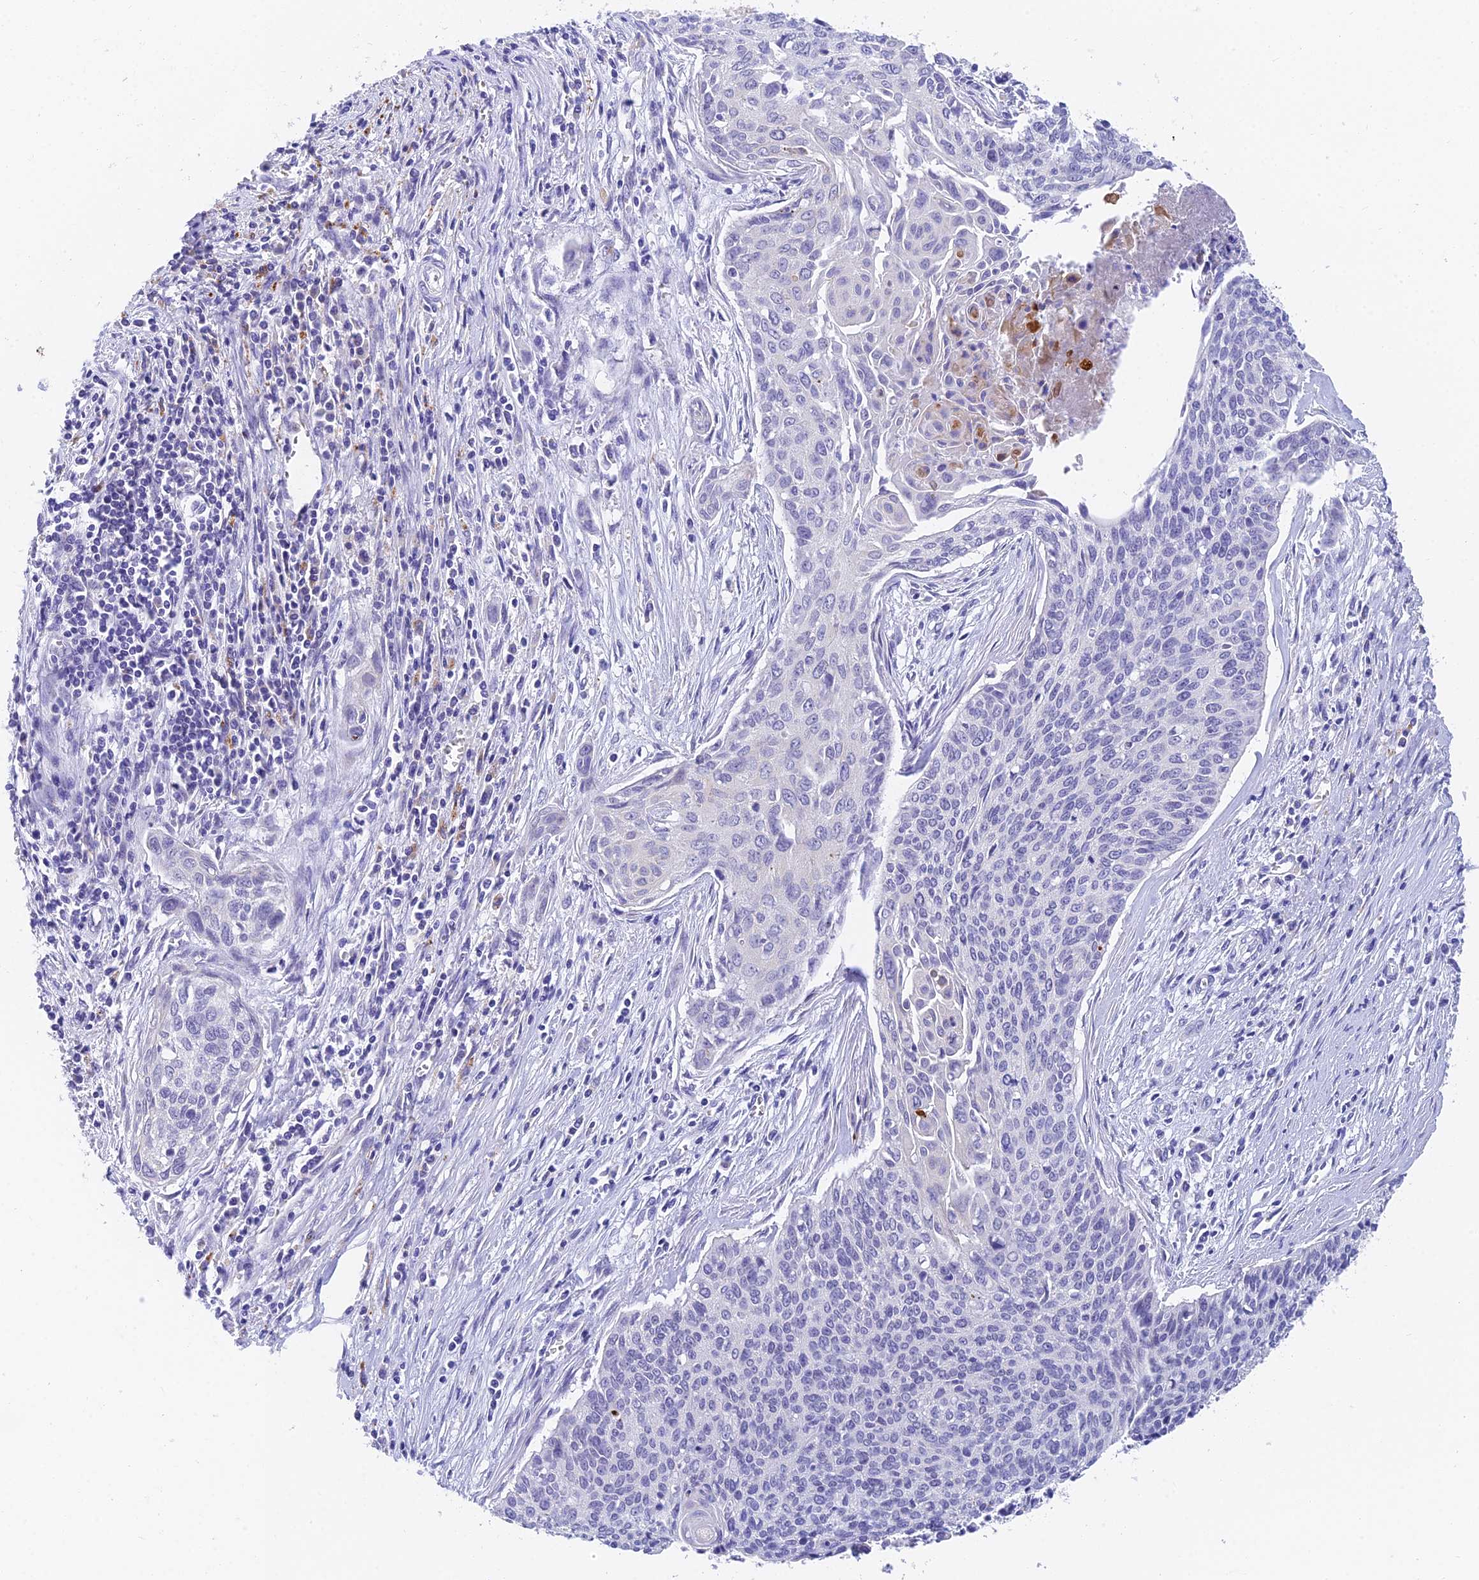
{"staining": {"intensity": "negative", "quantity": "none", "location": "none"}, "tissue": "cervical cancer", "cell_type": "Tumor cells", "image_type": "cancer", "snomed": [{"axis": "morphology", "description": "Squamous cell carcinoma, NOS"}, {"axis": "topography", "description": "Cervix"}], "caption": "Immunohistochemistry of cervical cancer demonstrates no staining in tumor cells.", "gene": "ADAMTS13", "patient": {"sex": "female", "age": 55}}